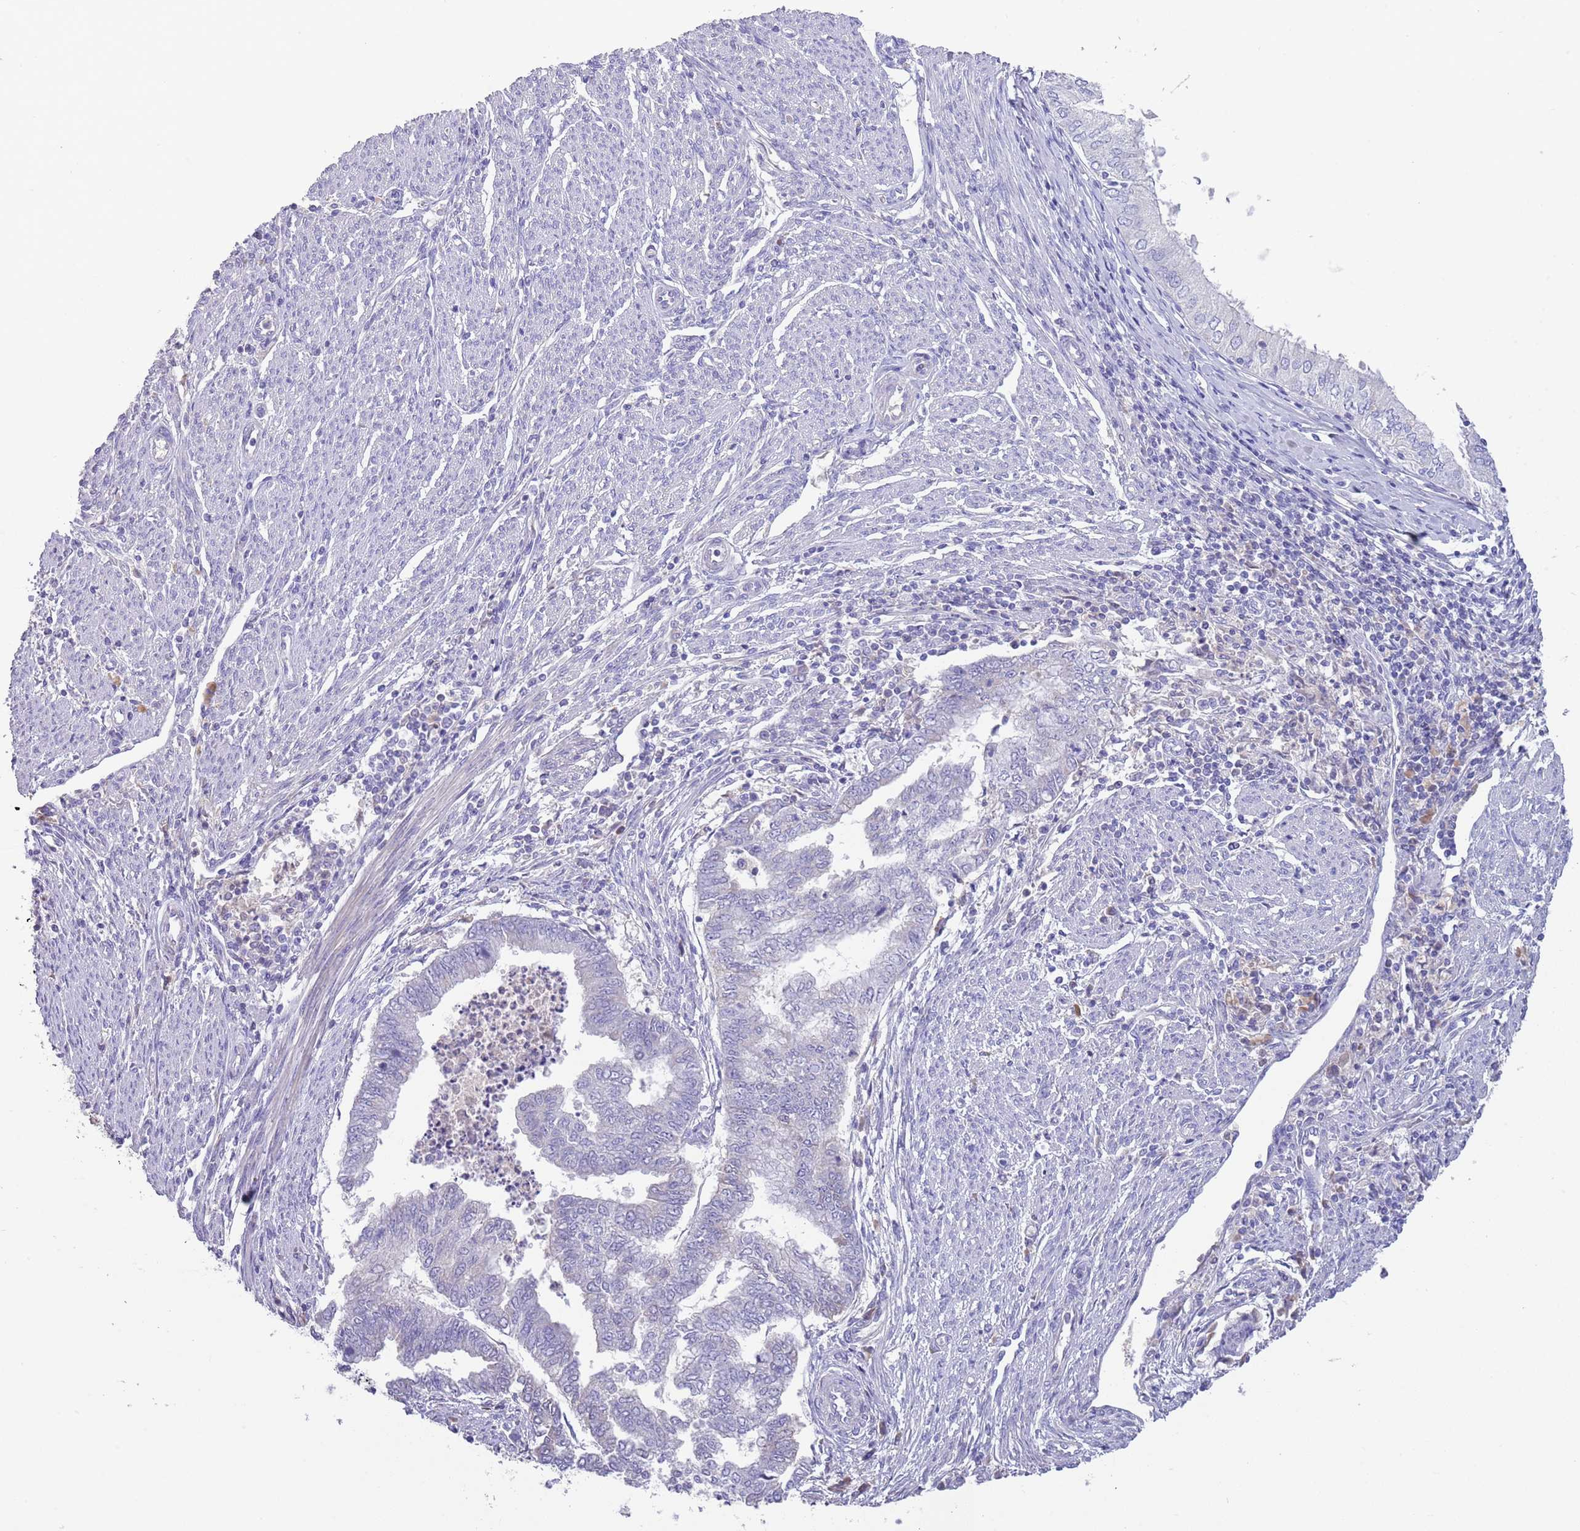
{"staining": {"intensity": "negative", "quantity": "none", "location": "none"}, "tissue": "endometrial cancer", "cell_type": "Tumor cells", "image_type": "cancer", "snomed": [{"axis": "morphology", "description": "Adenocarcinoma, NOS"}, {"axis": "topography", "description": "Endometrium"}], "caption": "An image of endometrial cancer stained for a protein exhibits no brown staining in tumor cells.", "gene": "IGFL4", "patient": {"sex": "female", "age": 79}}